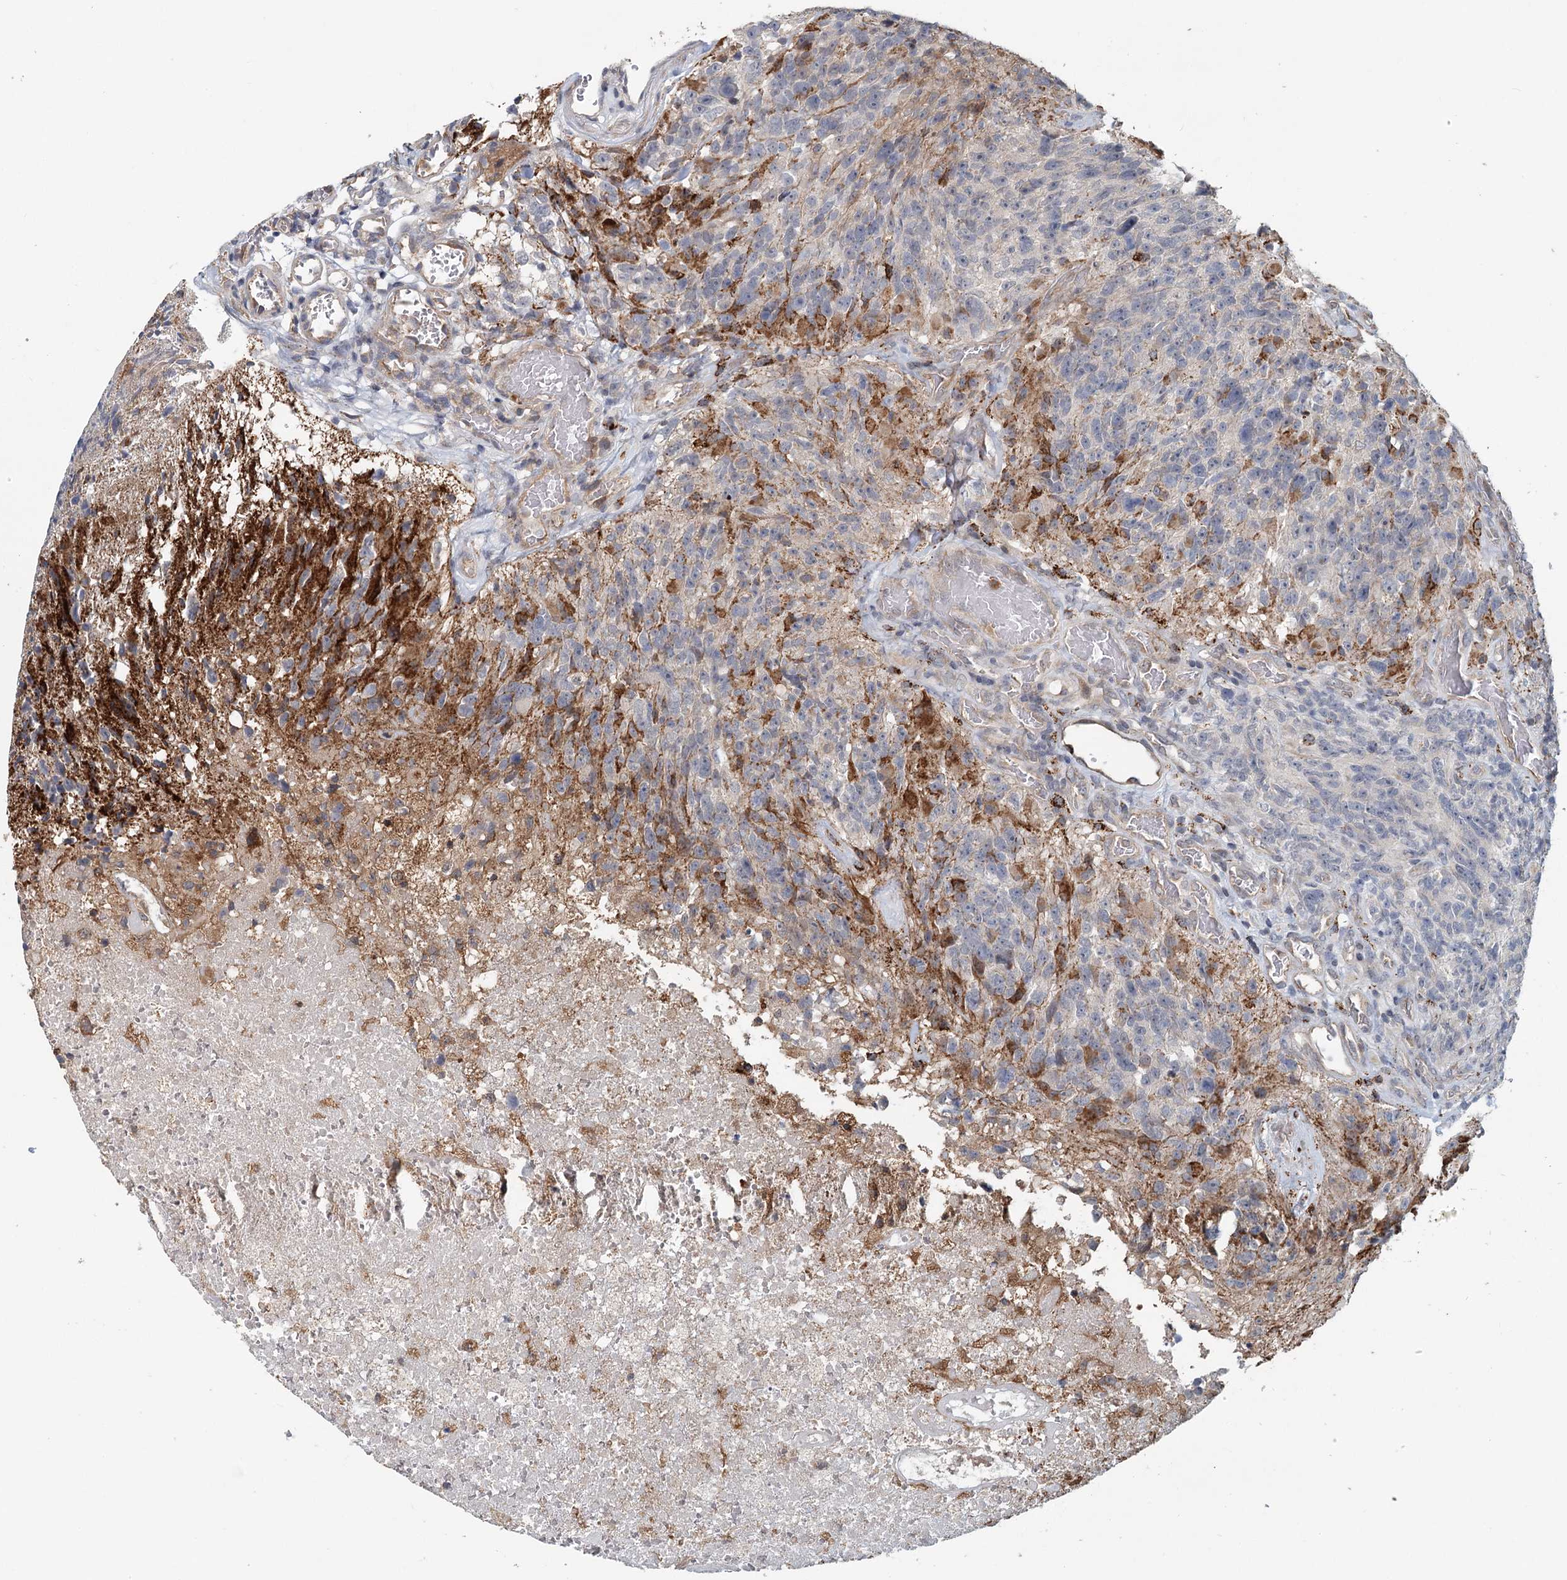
{"staining": {"intensity": "negative", "quantity": "none", "location": "none"}, "tissue": "glioma", "cell_type": "Tumor cells", "image_type": "cancer", "snomed": [{"axis": "morphology", "description": "Glioma, malignant, High grade"}, {"axis": "topography", "description": "Brain"}], "caption": "Micrograph shows no protein staining in tumor cells of glioma tissue.", "gene": "RNF111", "patient": {"sex": "male", "age": 76}}